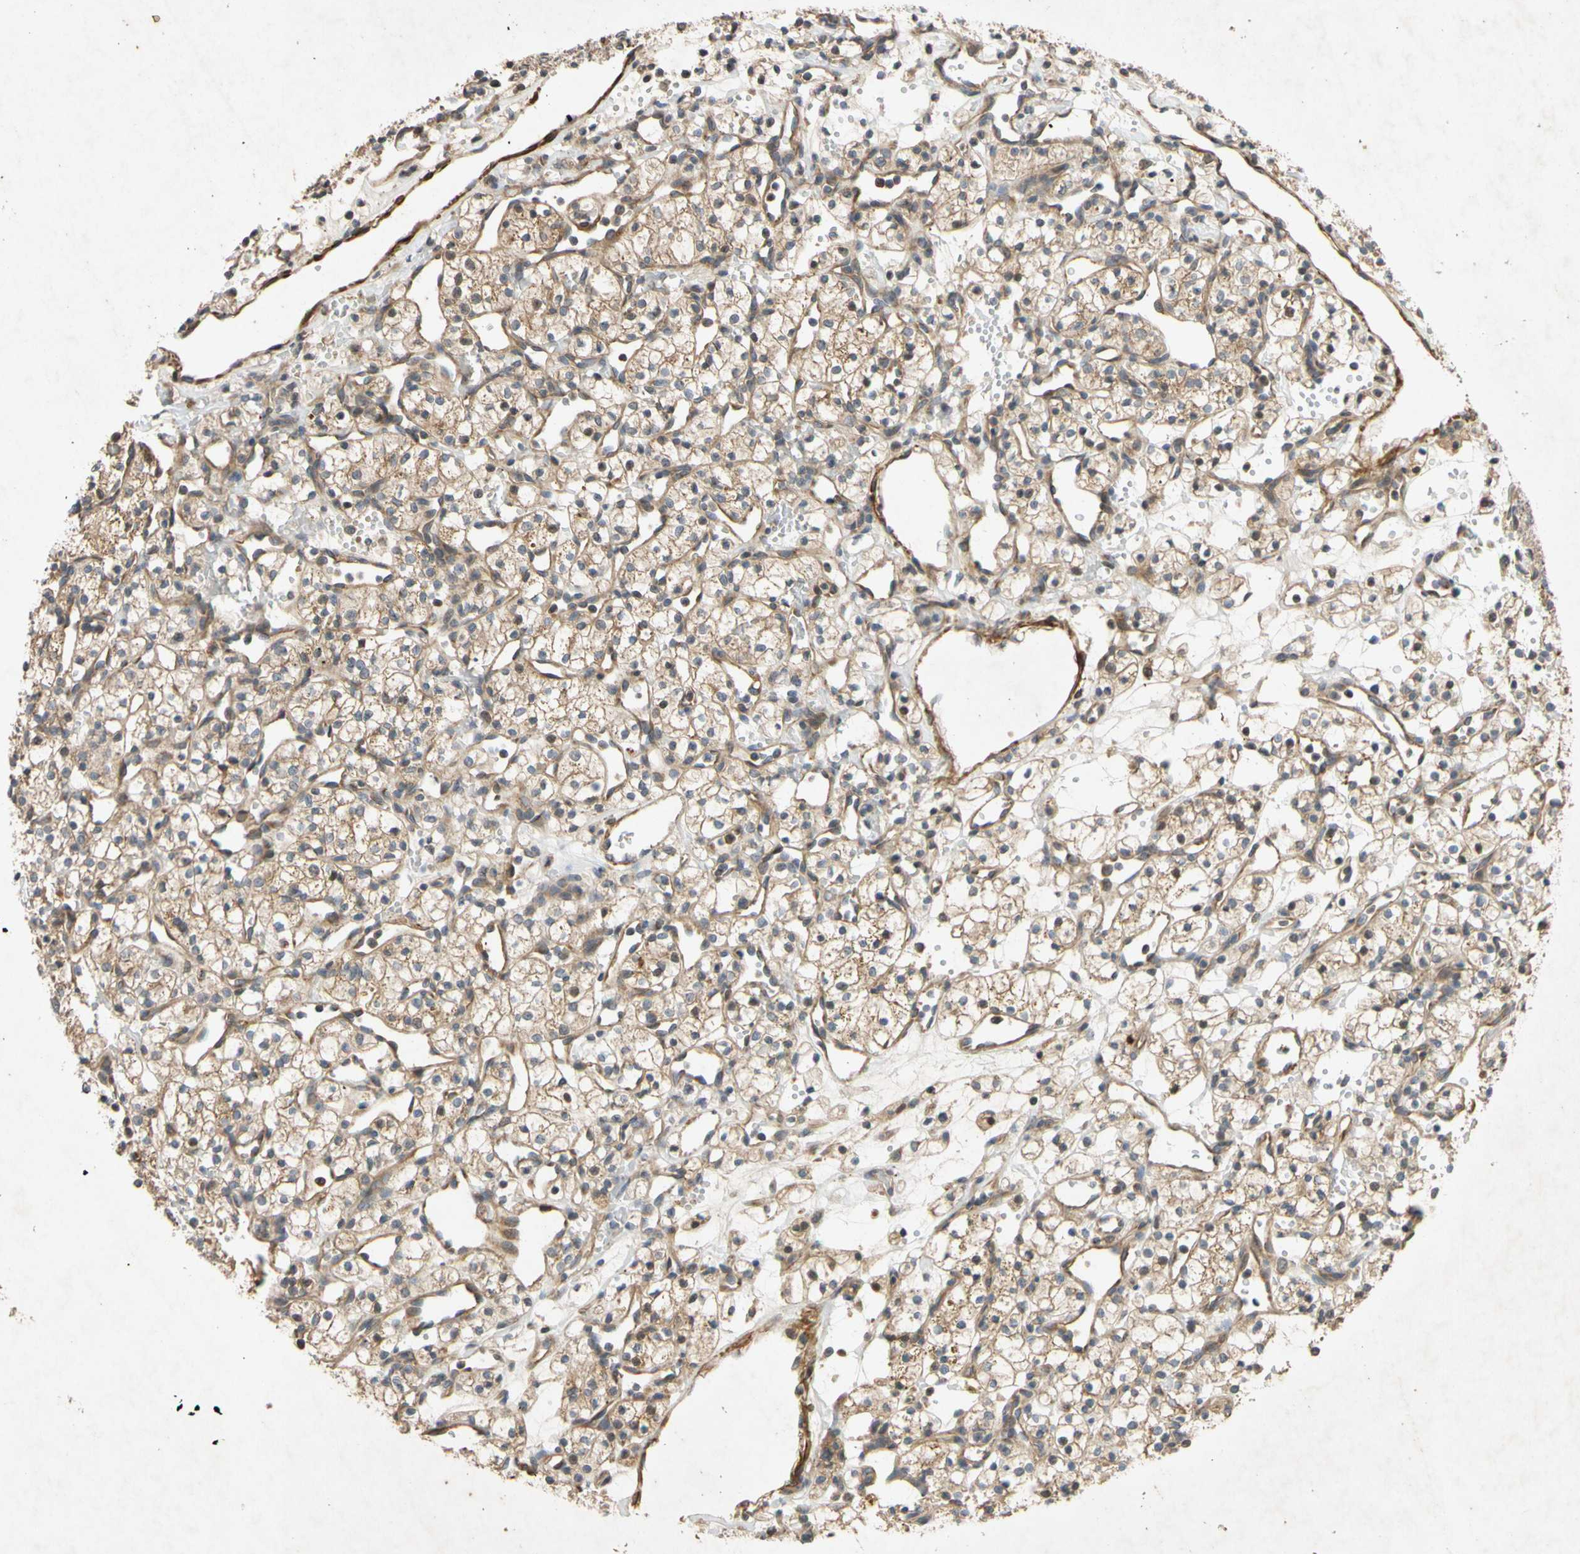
{"staining": {"intensity": "moderate", "quantity": ">75%", "location": "cytoplasmic/membranous"}, "tissue": "renal cancer", "cell_type": "Tumor cells", "image_type": "cancer", "snomed": [{"axis": "morphology", "description": "Adenocarcinoma, NOS"}, {"axis": "topography", "description": "Kidney"}], "caption": "High-power microscopy captured an immunohistochemistry (IHC) photomicrograph of renal adenocarcinoma, revealing moderate cytoplasmic/membranous positivity in about >75% of tumor cells.", "gene": "PARD6A", "patient": {"sex": "female", "age": 60}}